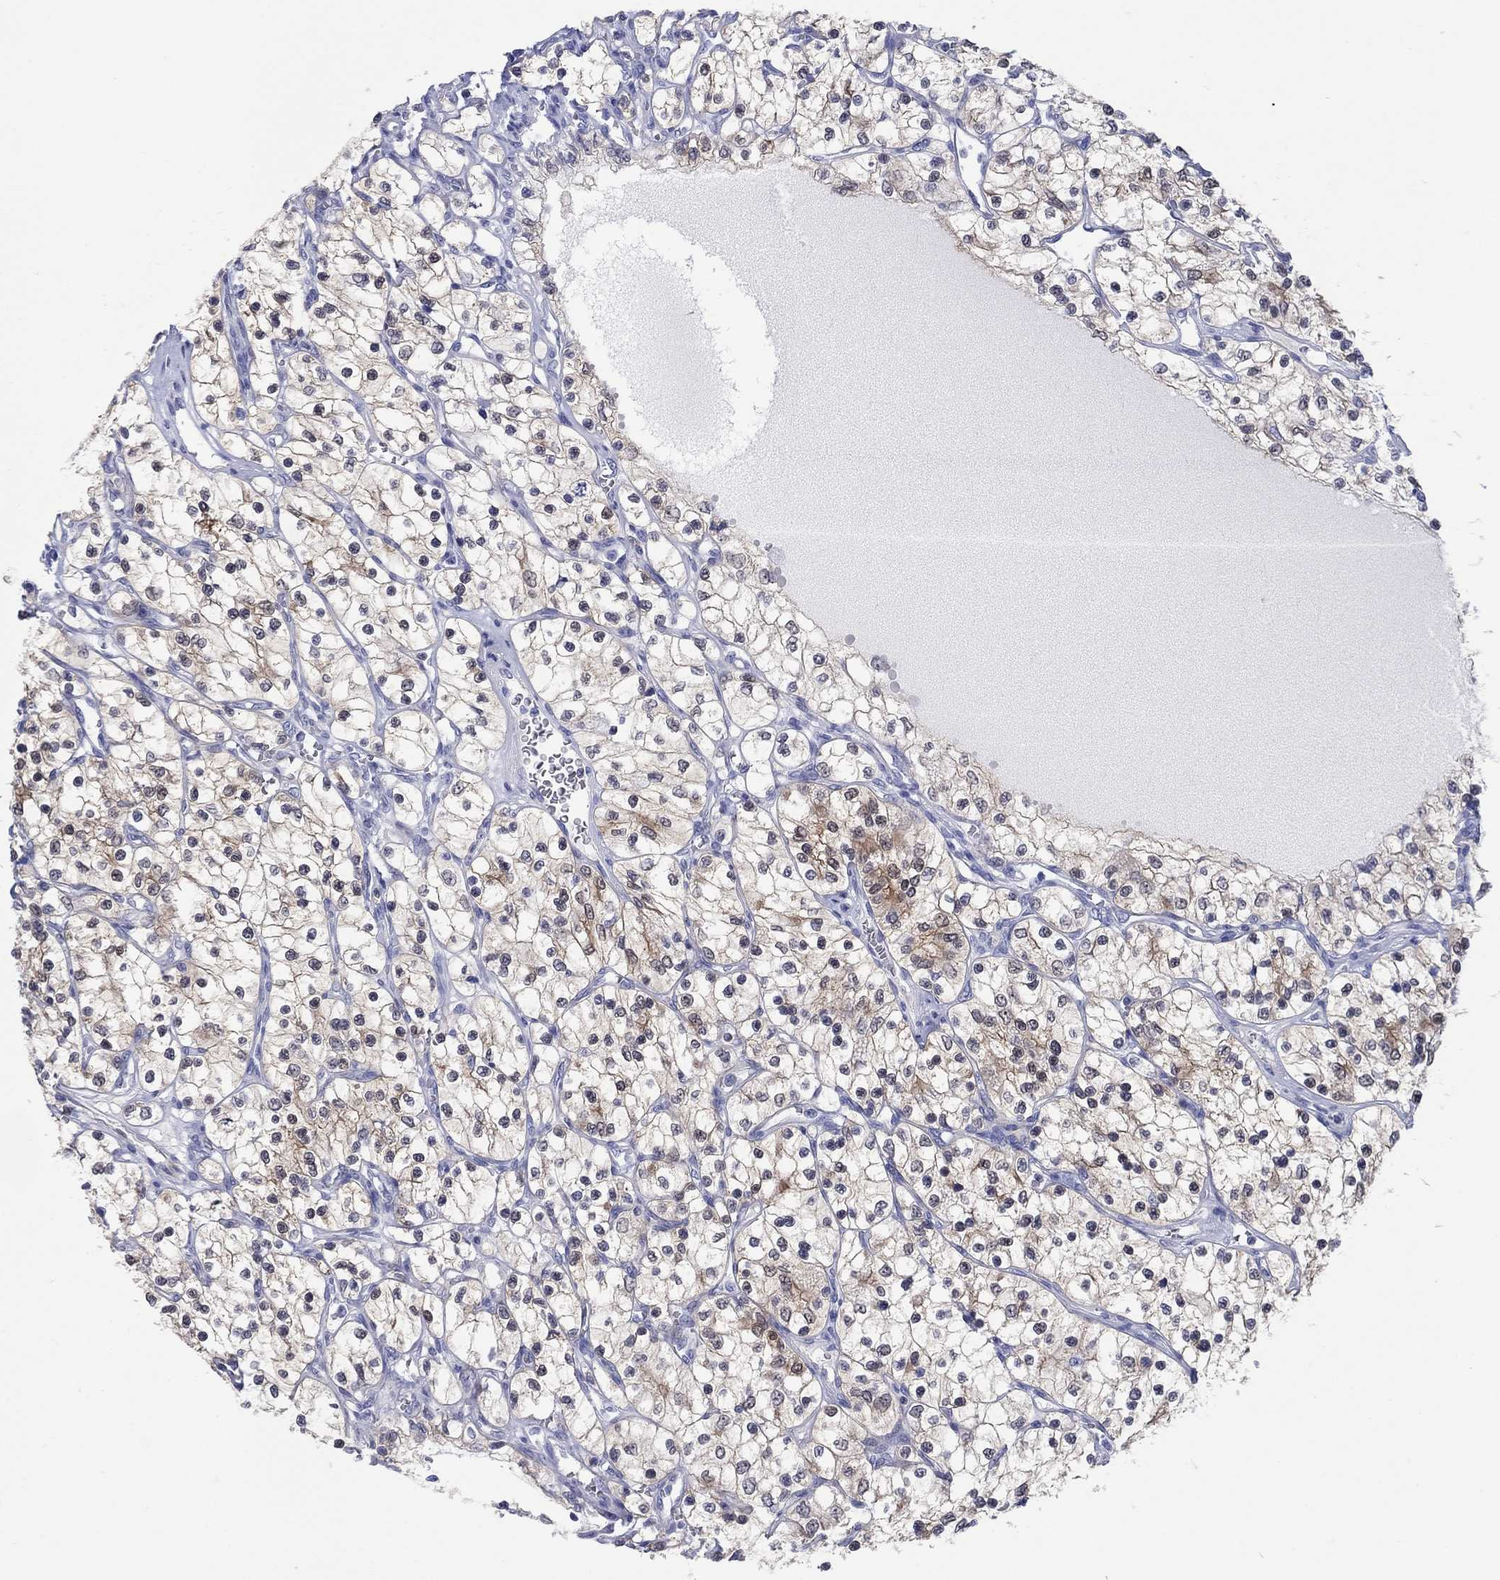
{"staining": {"intensity": "moderate", "quantity": "25%-75%", "location": "cytoplasmic/membranous,nuclear"}, "tissue": "renal cancer", "cell_type": "Tumor cells", "image_type": "cancer", "snomed": [{"axis": "morphology", "description": "Adenocarcinoma, NOS"}, {"axis": "topography", "description": "Kidney"}], "caption": "Renal cancer stained with DAB immunohistochemistry demonstrates medium levels of moderate cytoplasmic/membranous and nuclear expression in approximately 25%-75% of tumor cells. Using DAB (3,3'-diaminobenzidine) (brown) and hematoxylin (blue) stains, captured at high magnification using brightfield microscopy.", "gene": "AKR1C2", "patient": {"sex": "female", "age": 69}}